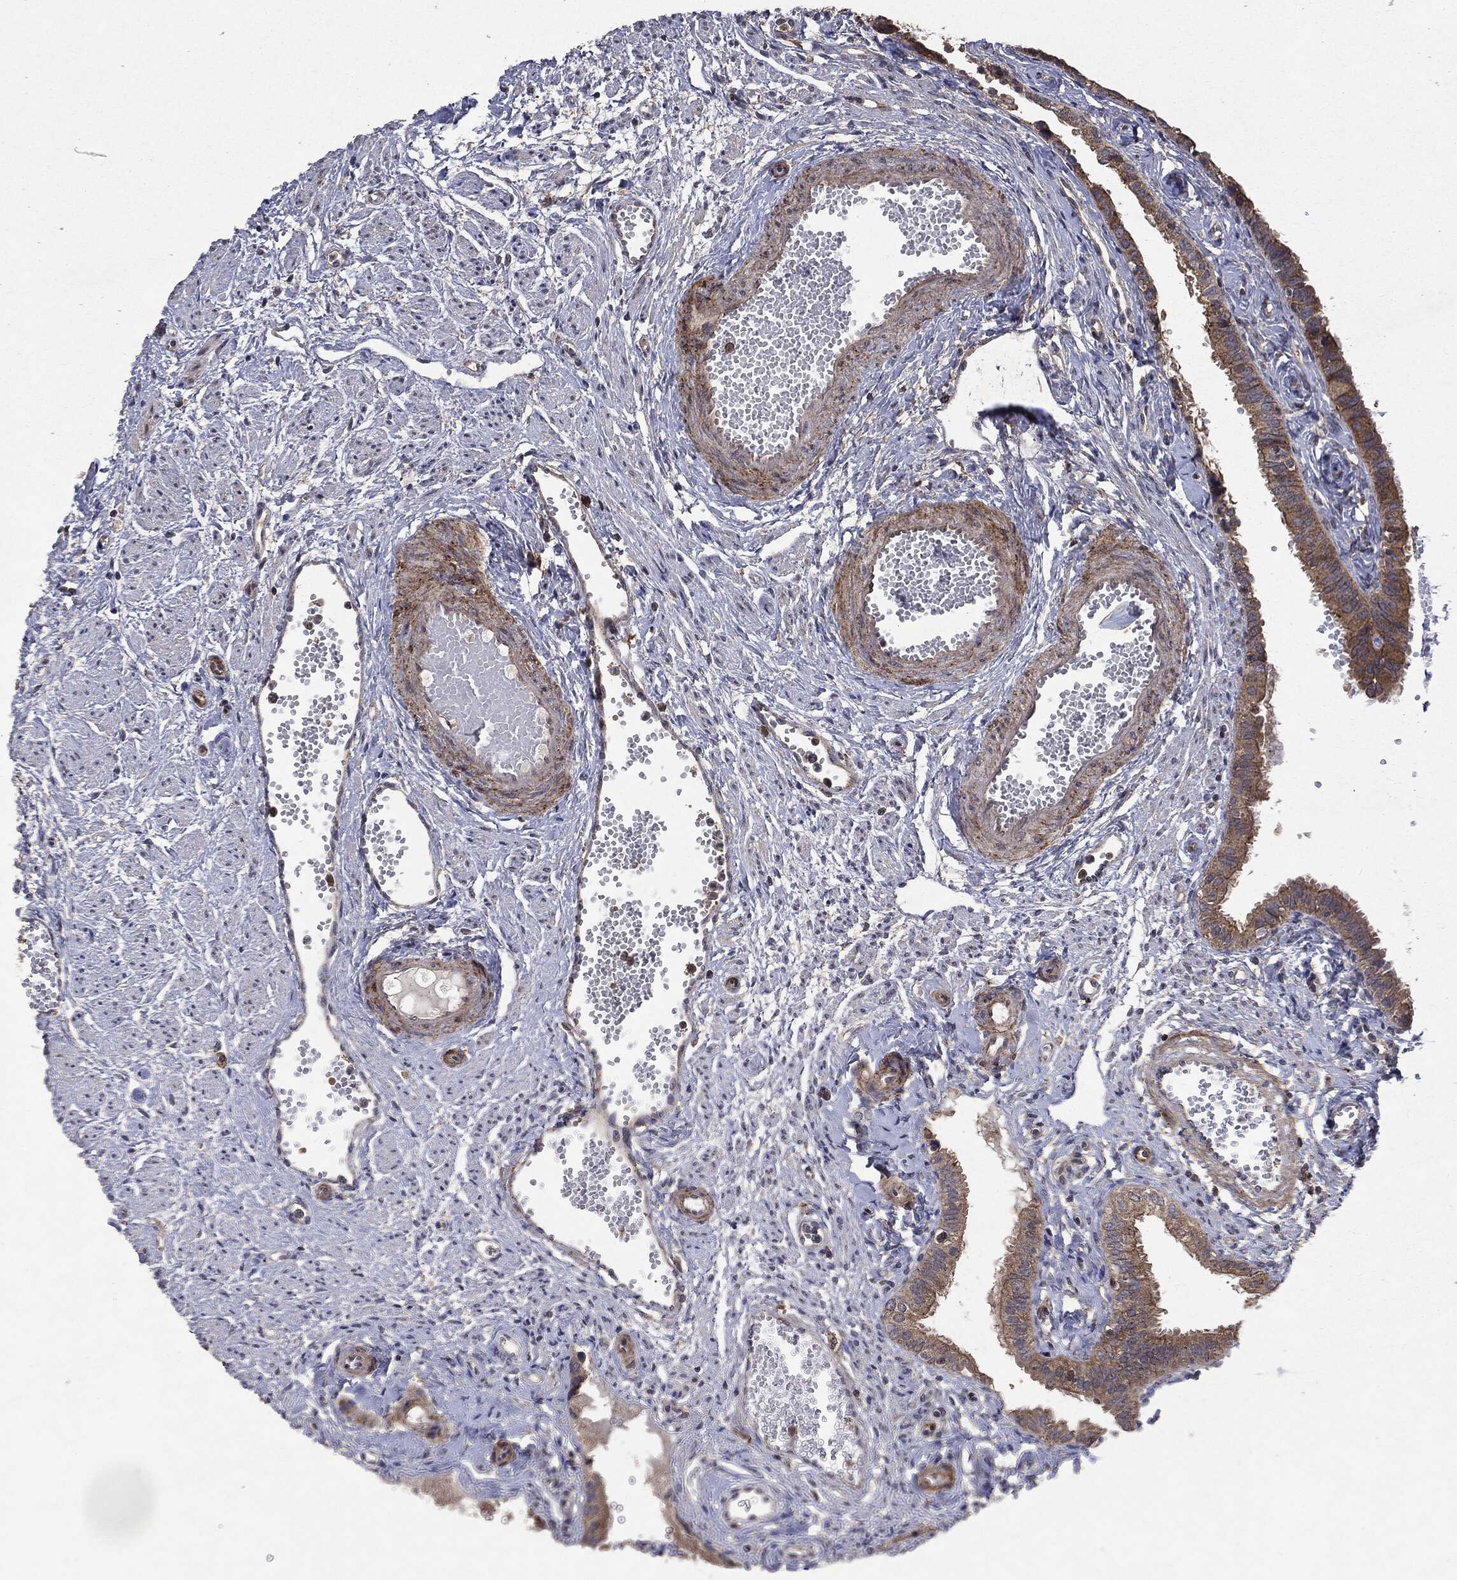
{"staining": {"intensity": "moderate", "quantity": "25%-75%", "location": "cytoplasmic/membranous"}, "tissue": "fallopian tube", "cell_type": "Glandular cells", "image_type": "normal", "snomed": [{"axis": "morphology", "description": "Normal tissue, NOS"}, {"axis": "topography", "description": "Fallopian tube"}, {"axis": "topography", "description": "Ovary"}], "caption": "Benign fallopian tube demonstrates moderate cytoplasmic/membranous positivity in approximately 25%-75% of glandular cells, visualized by immunohistochemistry.", "gene": "PTEN", "patient": {"sex": "female", "age": 49}}